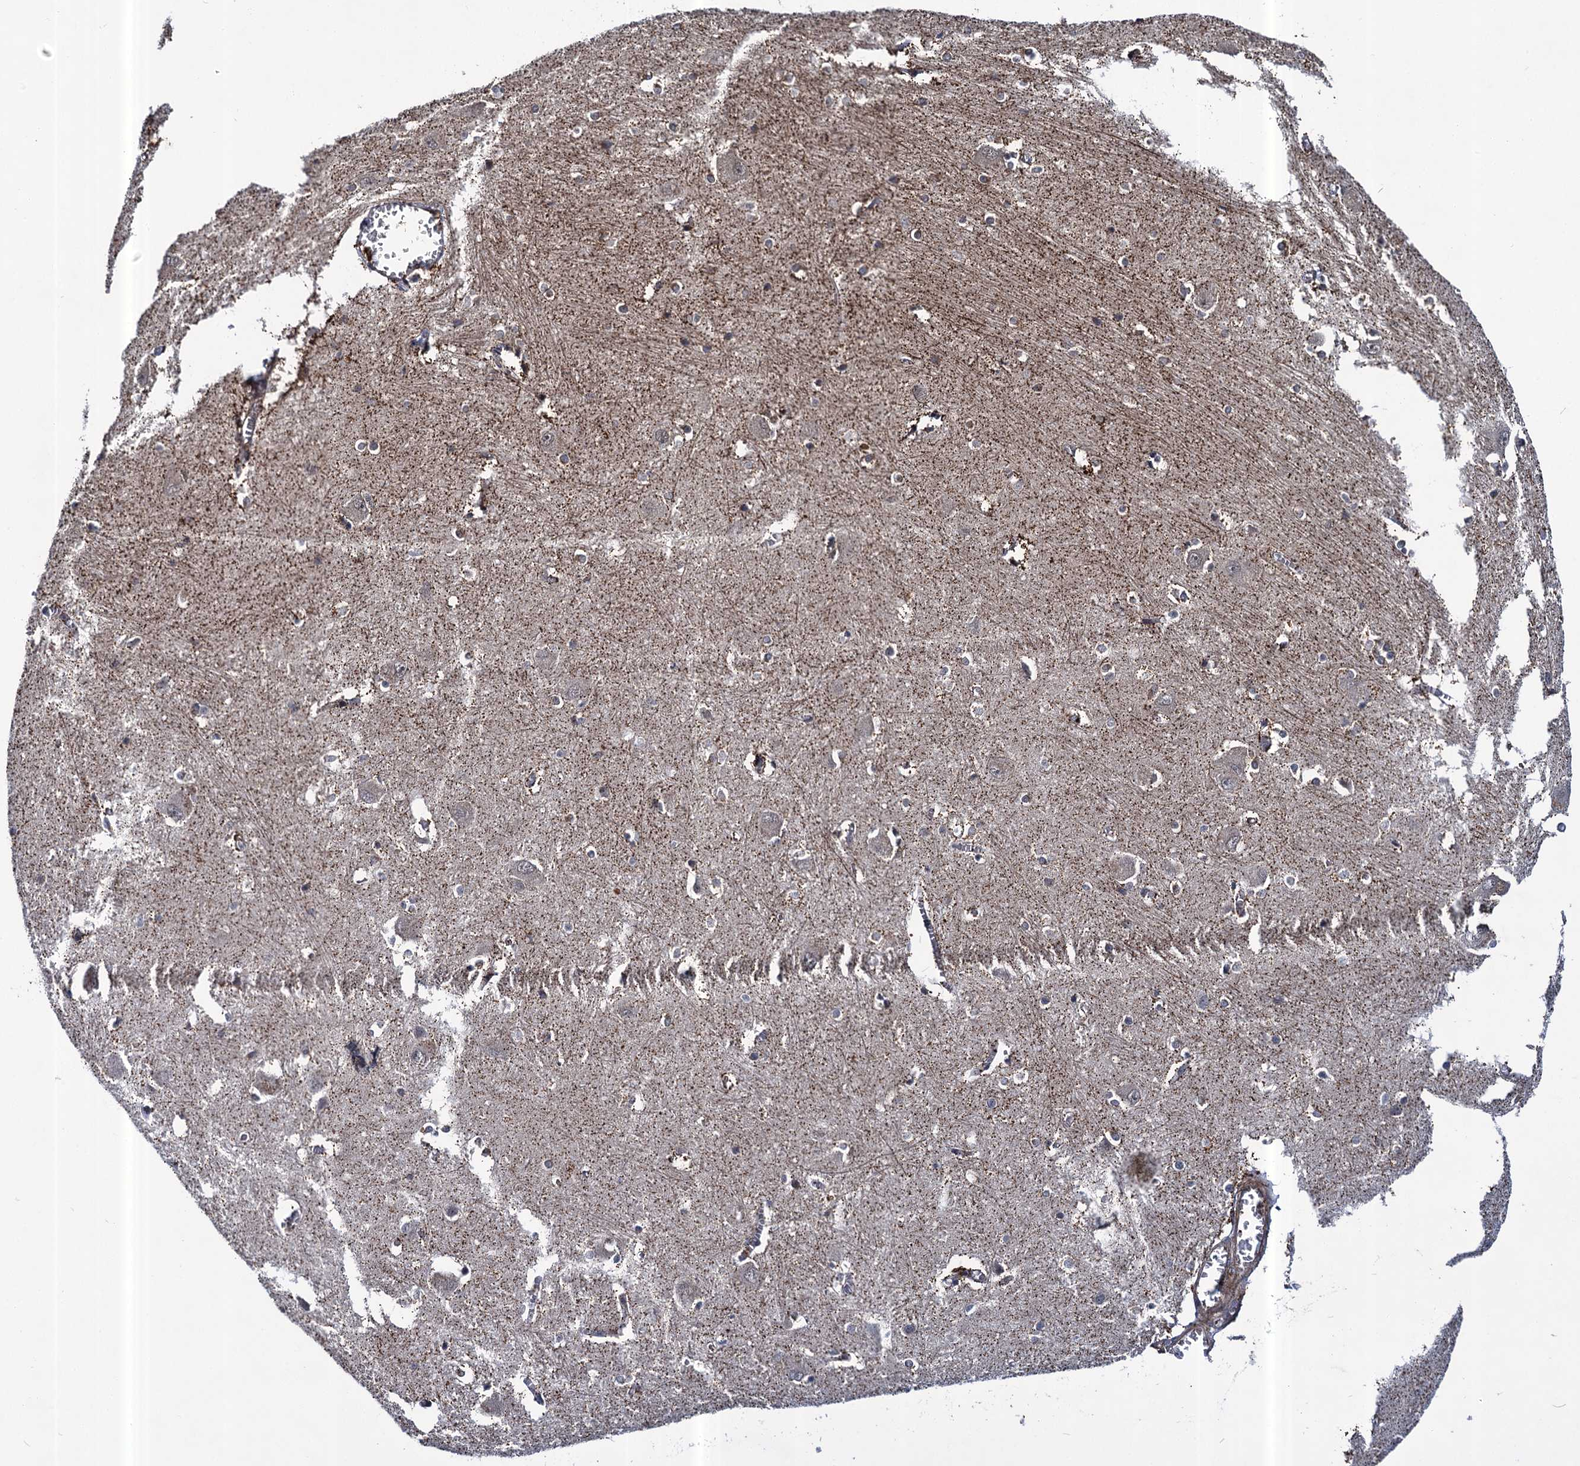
{"staining": {"intensity": "moderate", "quantity": "<25%", "location": "cytoplasmic/membranous"}, "tissue": "caudate", "cell_type": "Glial cells", "image_type": "normal", "snomed": [{"axis": "morphology", "description": "Normal tissue, NOS"}, {"axis": "topography", "description": "Lateral ventricle wall"}], "caption": "Immunohistochemistry (IHC) of normal human caudate shows low levels of moderate cytoplasmic/membranous staining in approximately <25% of glial cells.", "gene": "ABLIM1", "patient": {"sex": "male", "age": 37}}